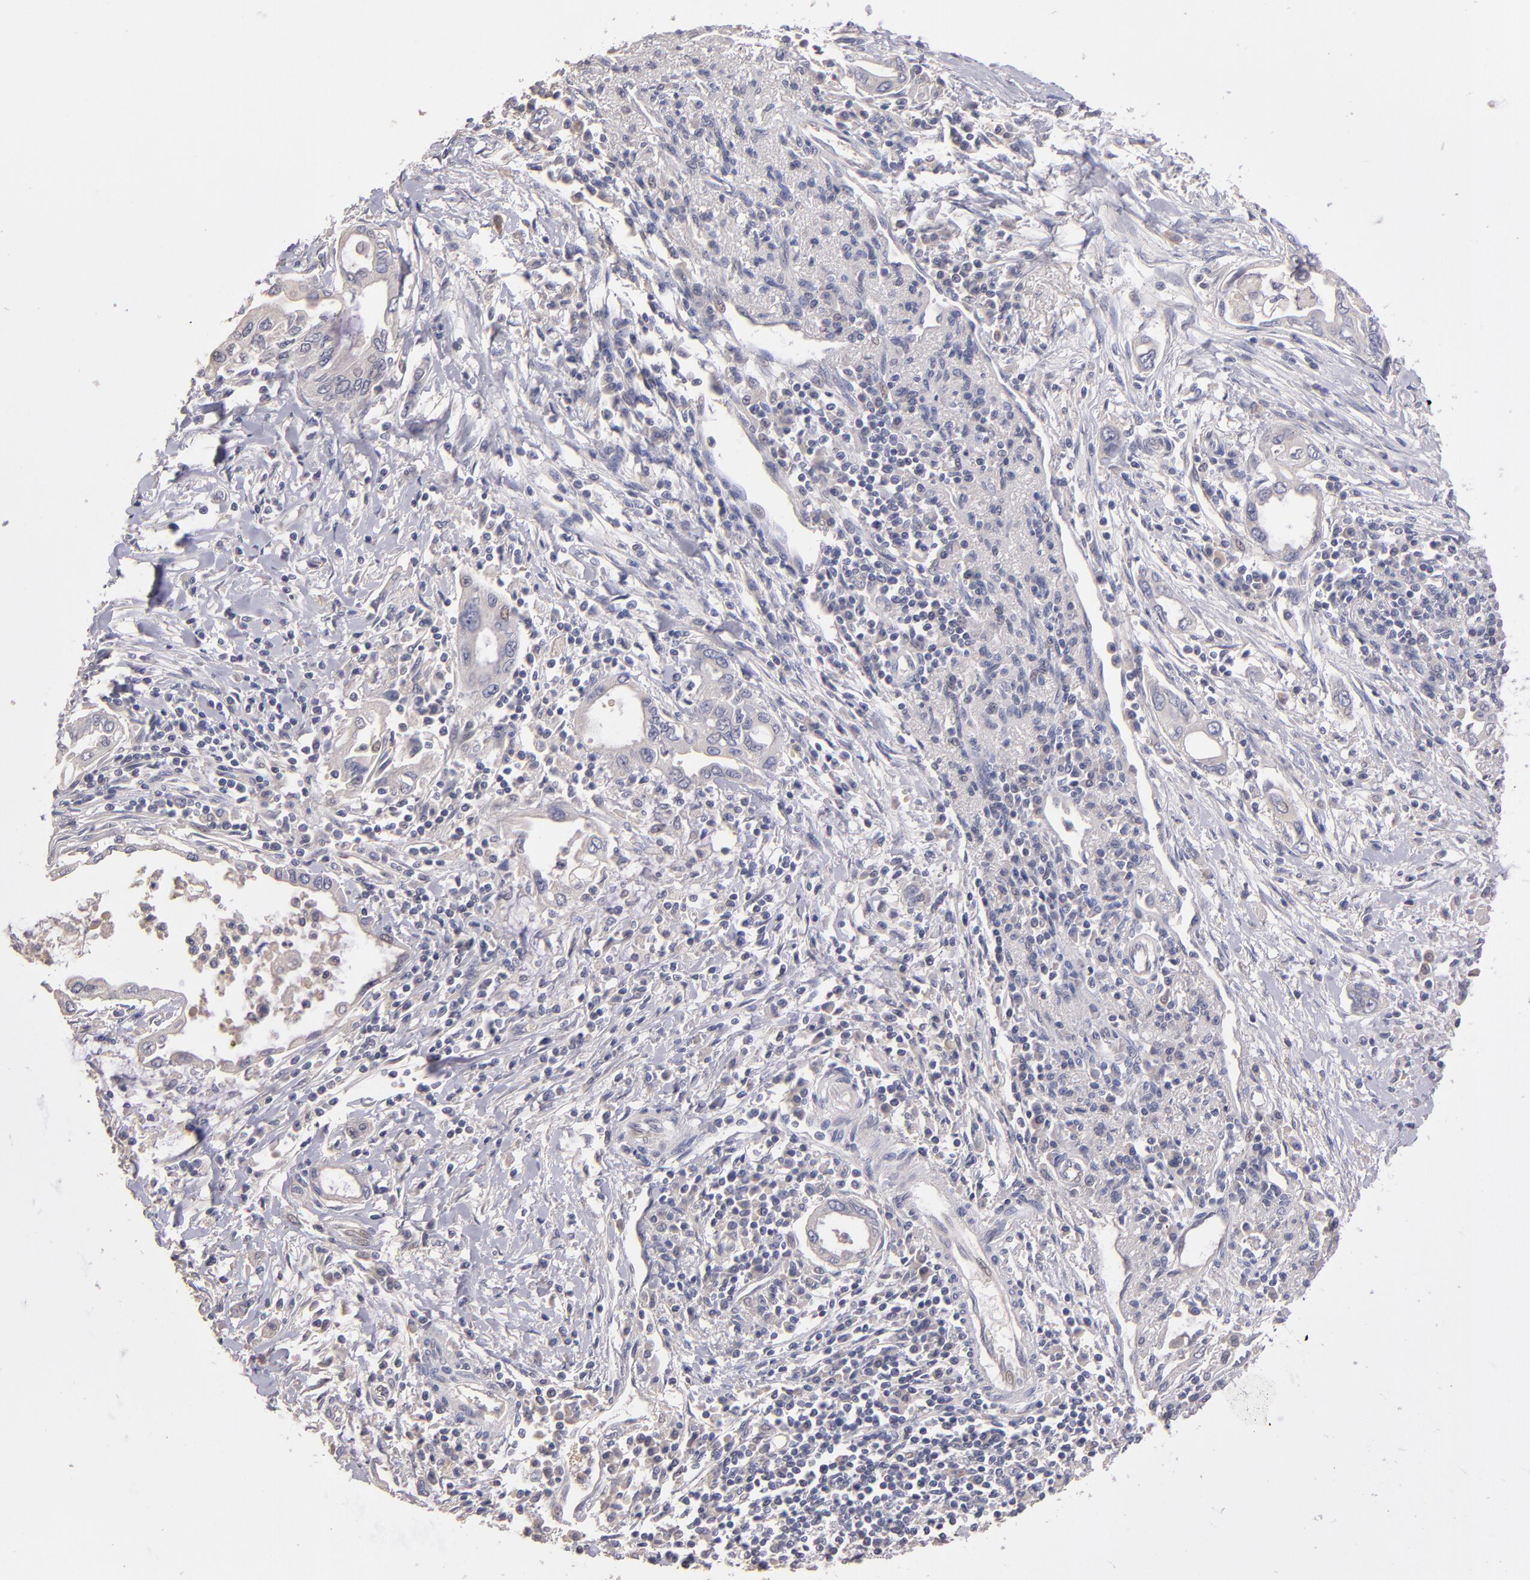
{"staining": {"intensity": "negative", "quantity": "none", "location": "none"}, "tissue": "pancreatic cancer", "cell_type": "Tumor cells", "image_type": "cancer", "snomed": [{"axis": "morphology", "description": "Adenocarcinoma, NOS"}, {"axis": "topography", "description": "Pancreas"}], "caption": "Immunohistochemistry (IHC) photomicrograph of neoplastic tissue: human pancreatic adenocarcinoma stained with DAB exhibits no significant protein staining in tumor cells.", "gene": "GNAZ", "patient": {"sex": "female", "age": 57}}